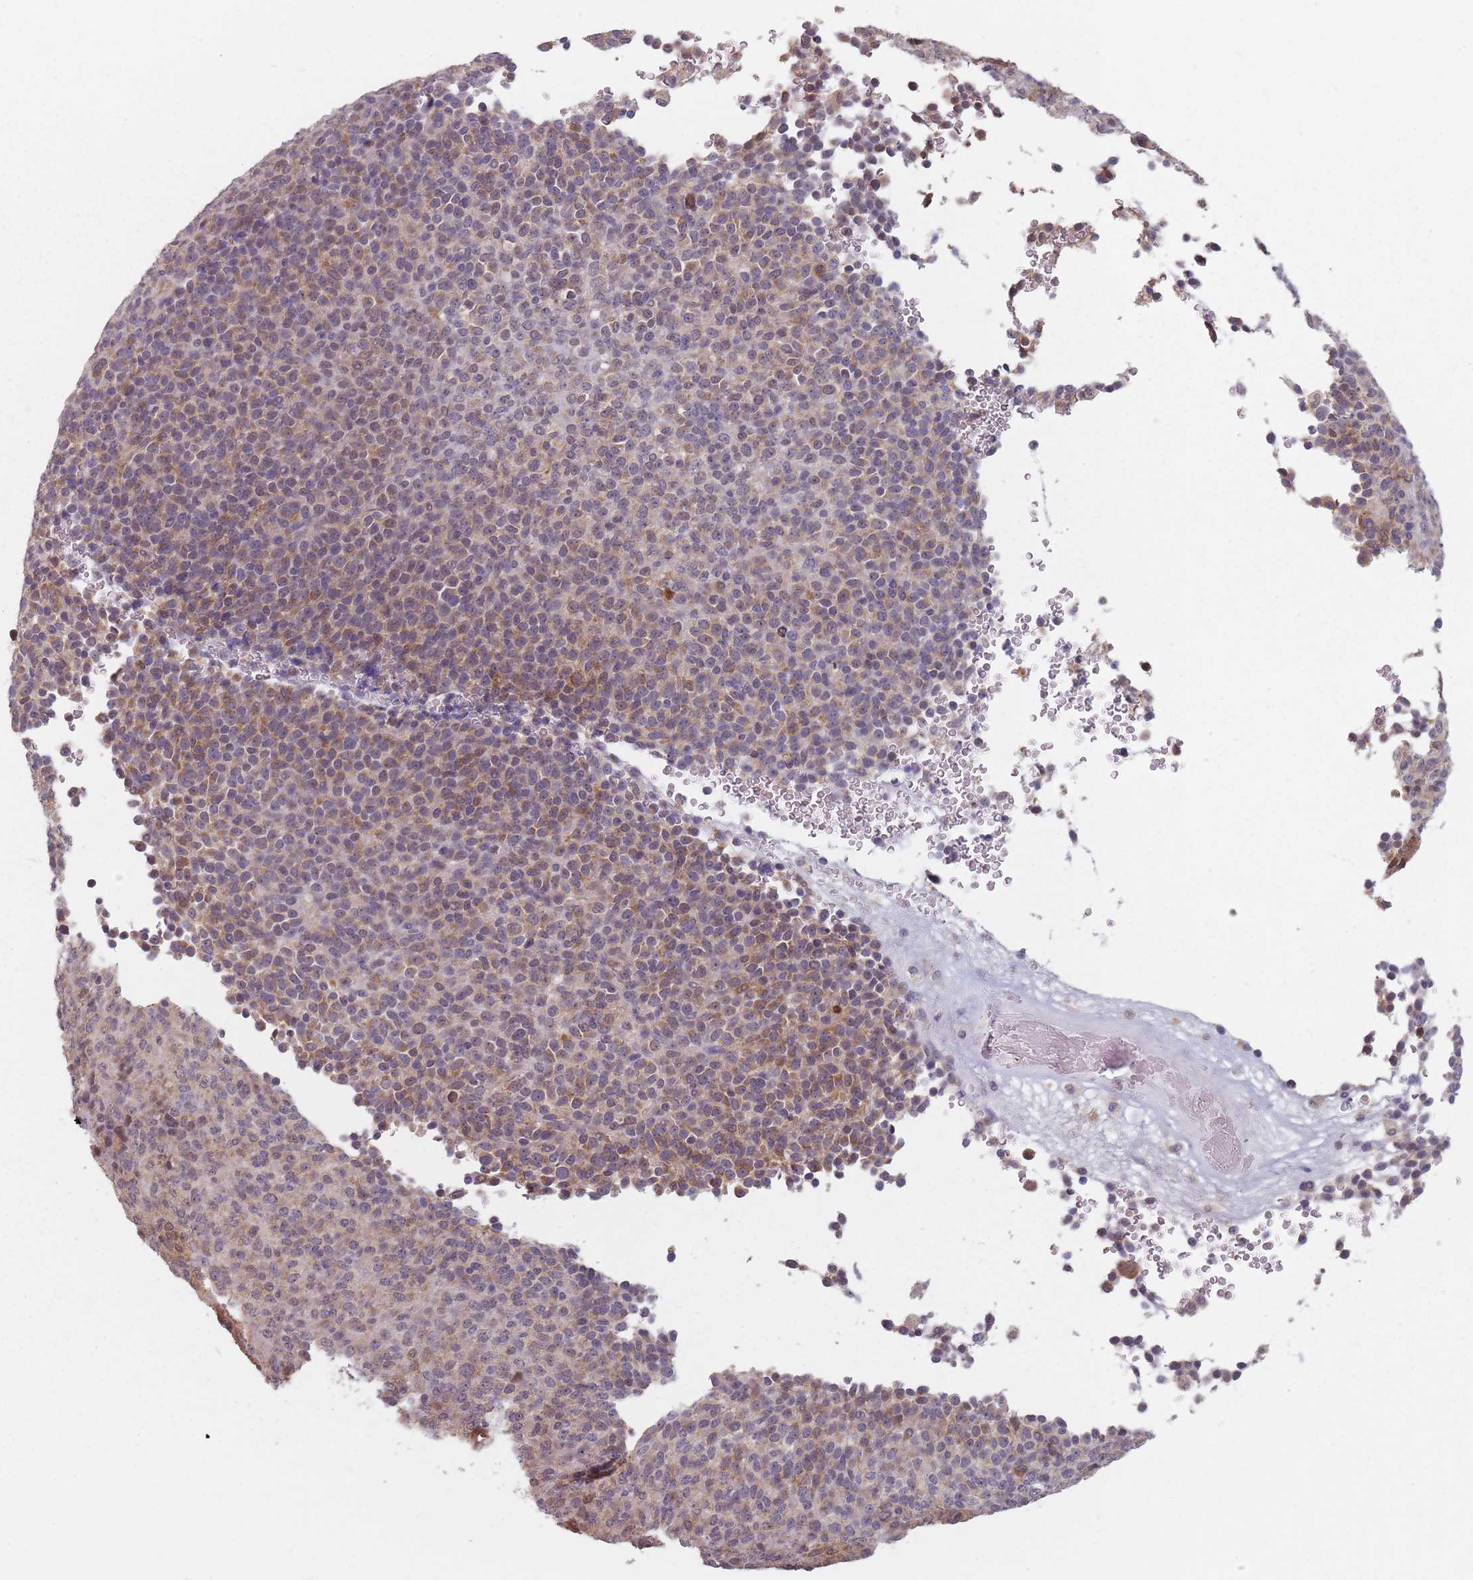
{"staining": {"intensity": "moderate", "quantity": "25%-75%", "location": "cytoplasmic/membranous,nuclear"}, "tissue": "melanoma", "cell_type": "Tumor cells", "image_type": "cancer", "snomed": [{"axis": "morphology", "description": "Malignant melanoma, Metastatic site"}, {"axis": "topography", "description": "Brain"}], "caption": "Malignant melanoma (metastatic site) stained with a brown dye demonstrates moderate cytoplasmic/membranous and nuclear positive positivity in about 25%-75% of tumor cells.", "gene": "NAXE", "patient": {"sex": "female", "age": 56}}